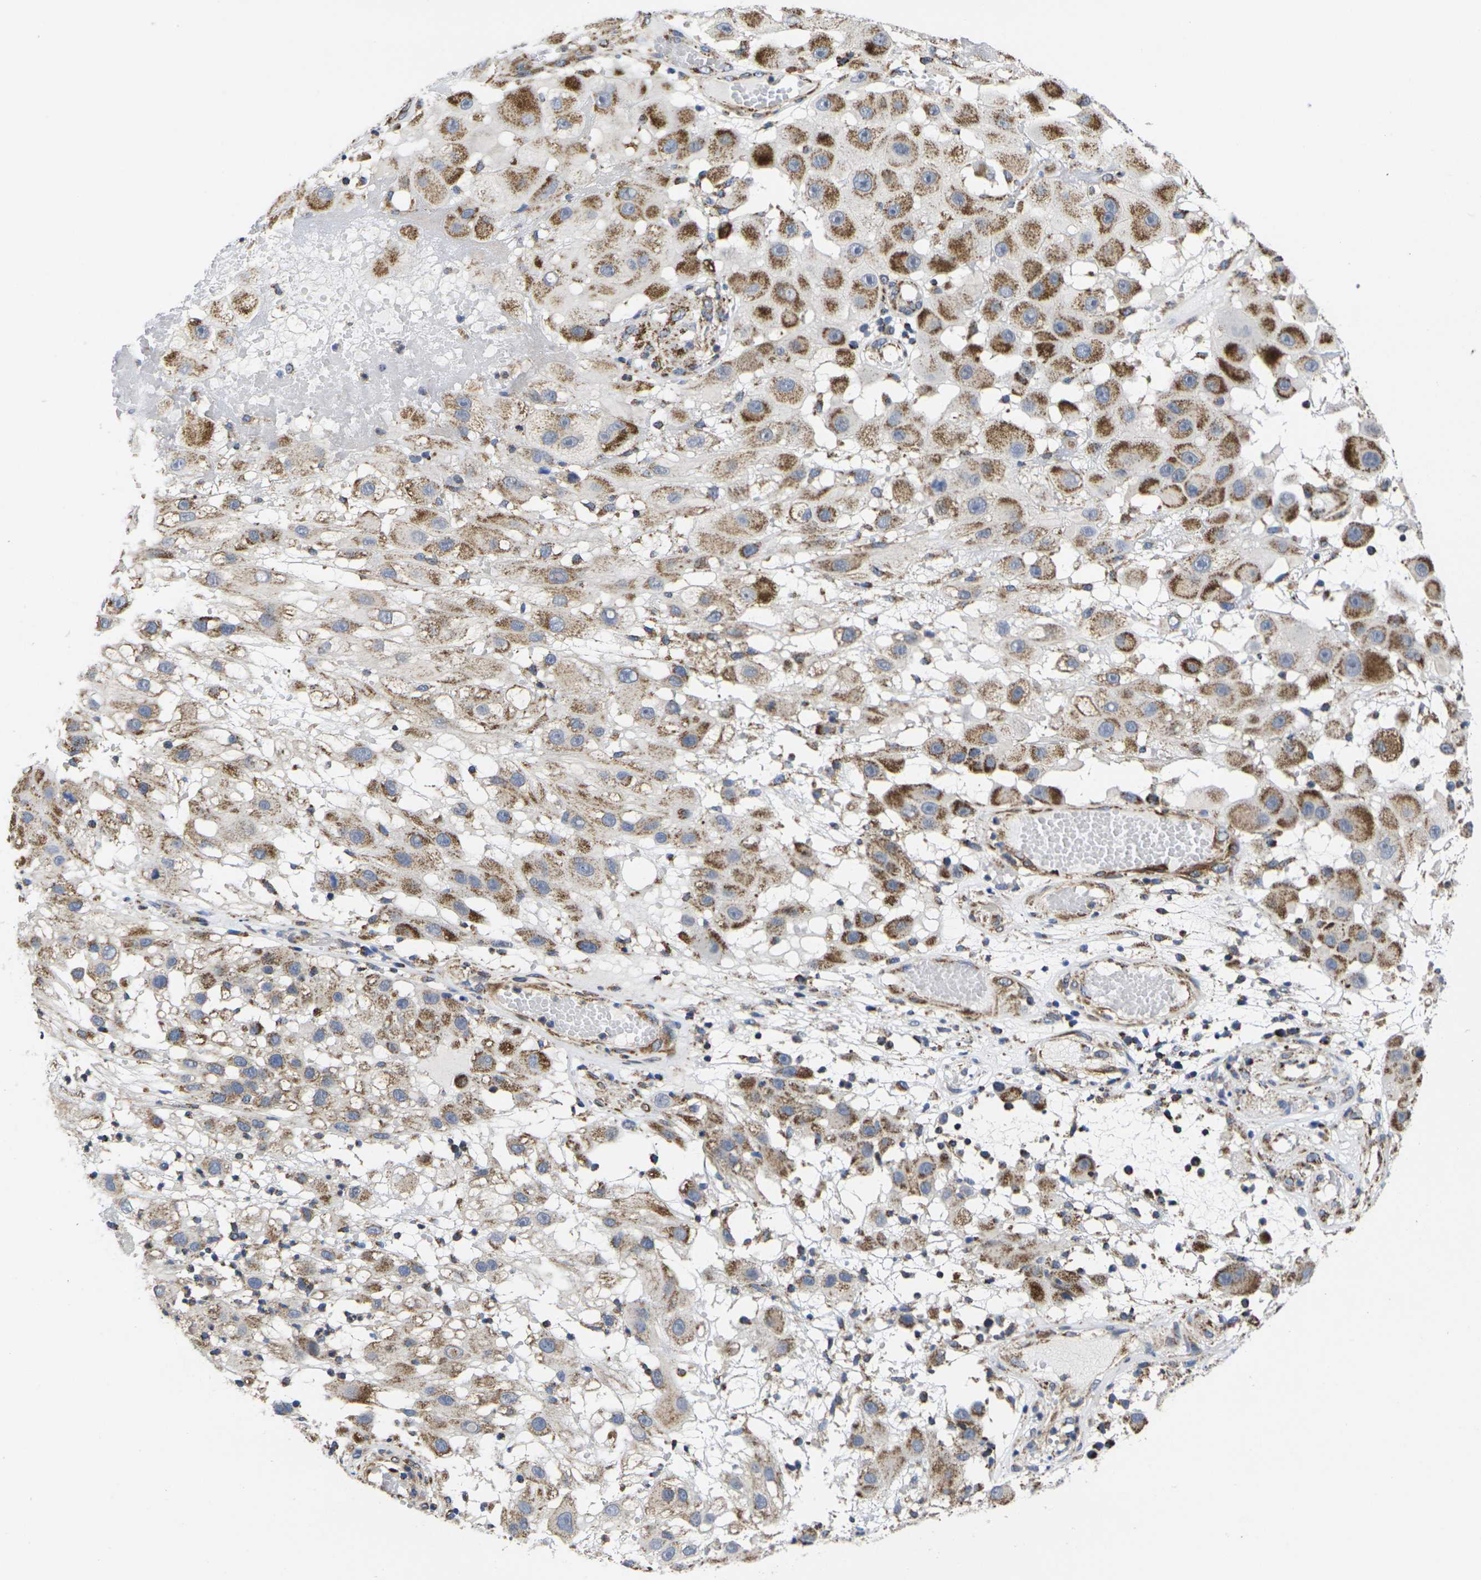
{"staining": {"intensity": "strong", "quantity": ">75%", "location": "cytoplasmic/membranous"}, "tissue": "melanoma", "cell_type": "Tumor cells", "image_type": "cancer", "snomed": [{"axis": "morphology", "description": "Malignant melanoma, NOS"}, {"axis": "topography", "description": "Skin"}], "caption": "Melanoma stained for a protein (brown) demonstrates strong cytoplasmic/membranous positive expression in about >75% of tumor cells.", "gene": "P2RY11", "patient": {"sex": "female", "age": 81}}